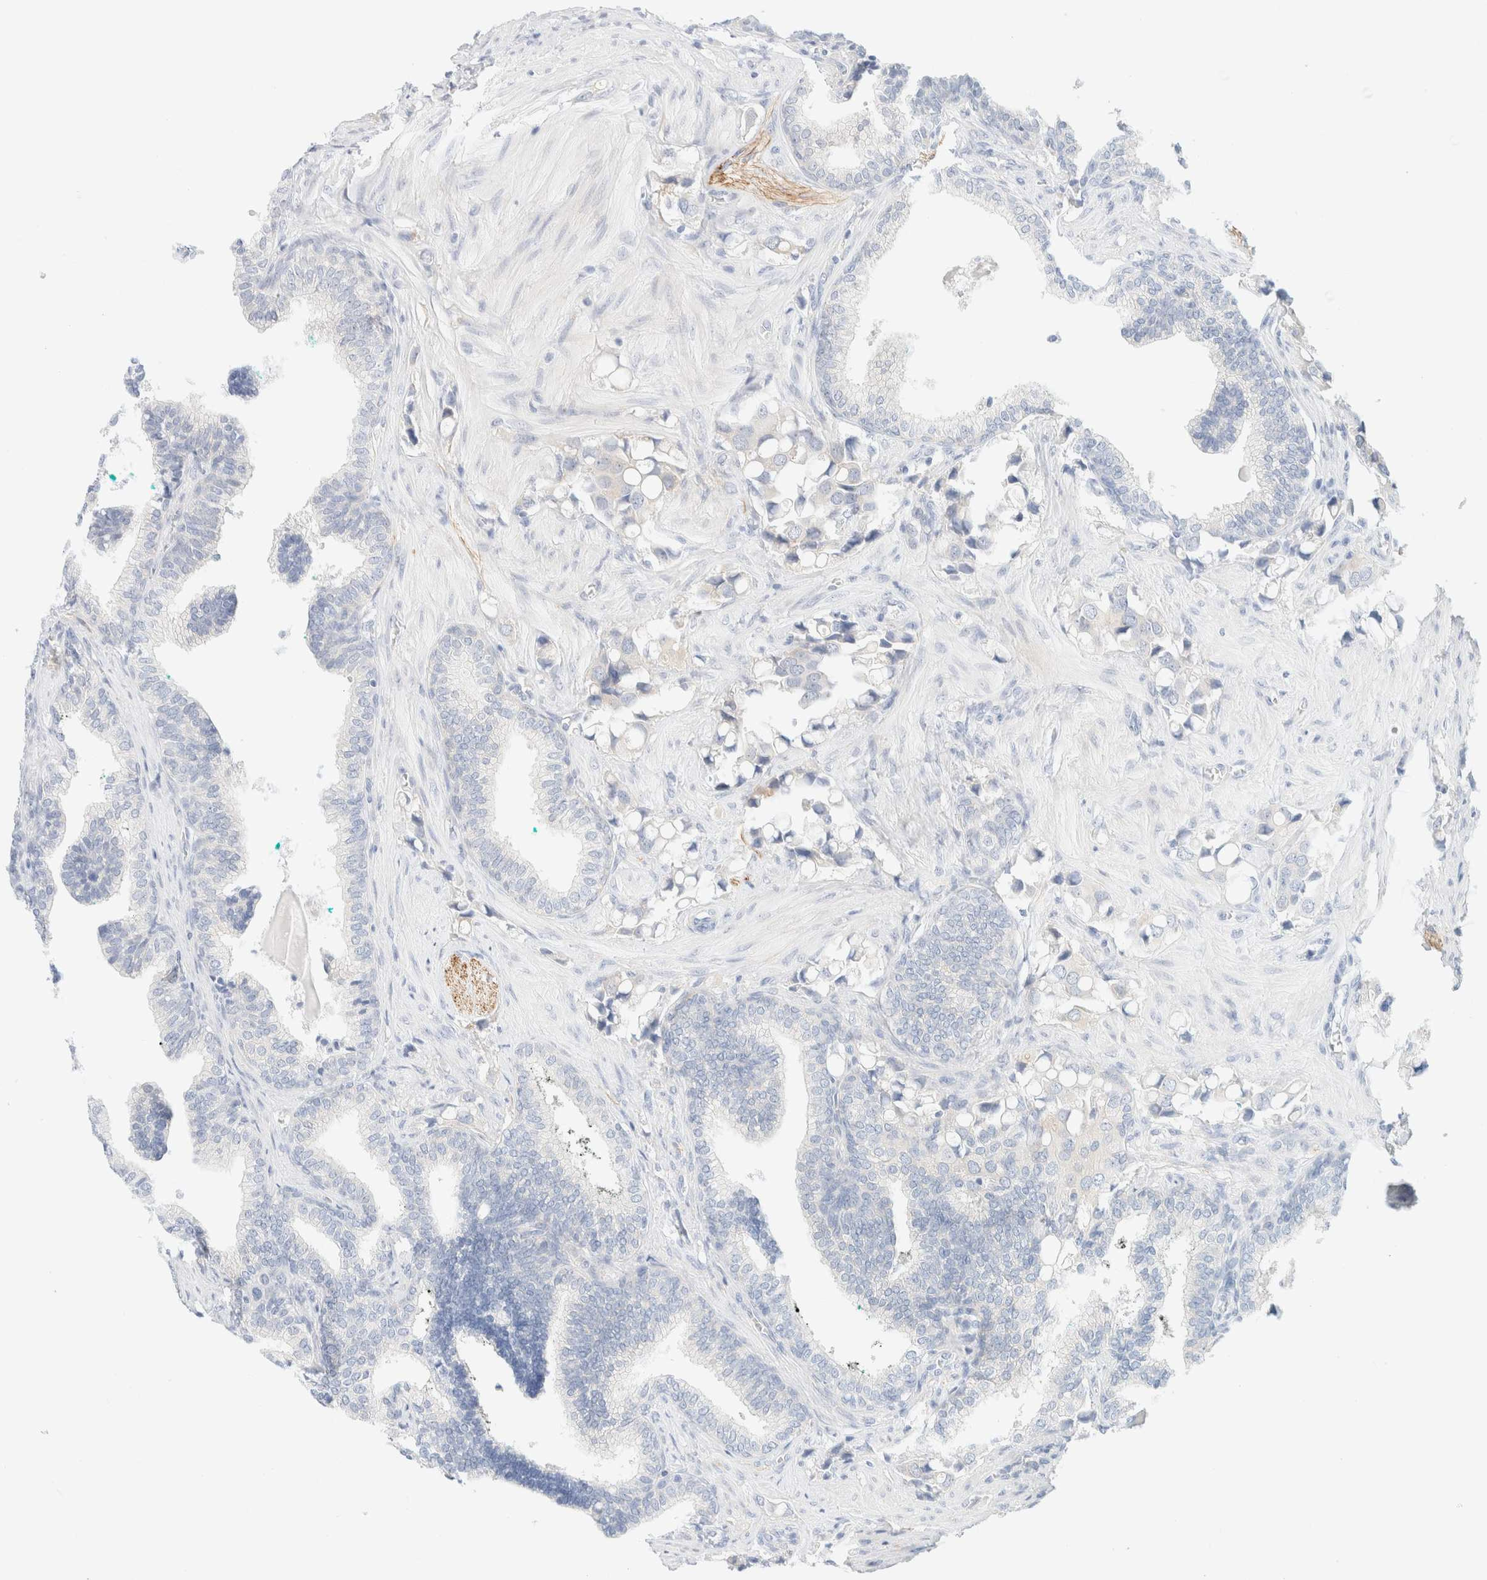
{"staining": {"intensity": "negative", "quantity": "none", "location": "none"}, "tissue": "prostate cancer", "cell_type": "Tumor cells", "image_type": "cancer", "snomed": [{"axis": "morphology", "description": "Adenocarcinoma, High grade"}, {"axis": "topography", "description": "Prostate"}], "caption": "Image shows no significant protein expression in tumor cells of prostate high-grade adenocarcinoma. (DAB (3,3'-diaminobenzidine) IHC visualized using brightfield microscopy, high magnification).", "gene": "UNC13B", "patient": {"sex": "male", "age": 52}}